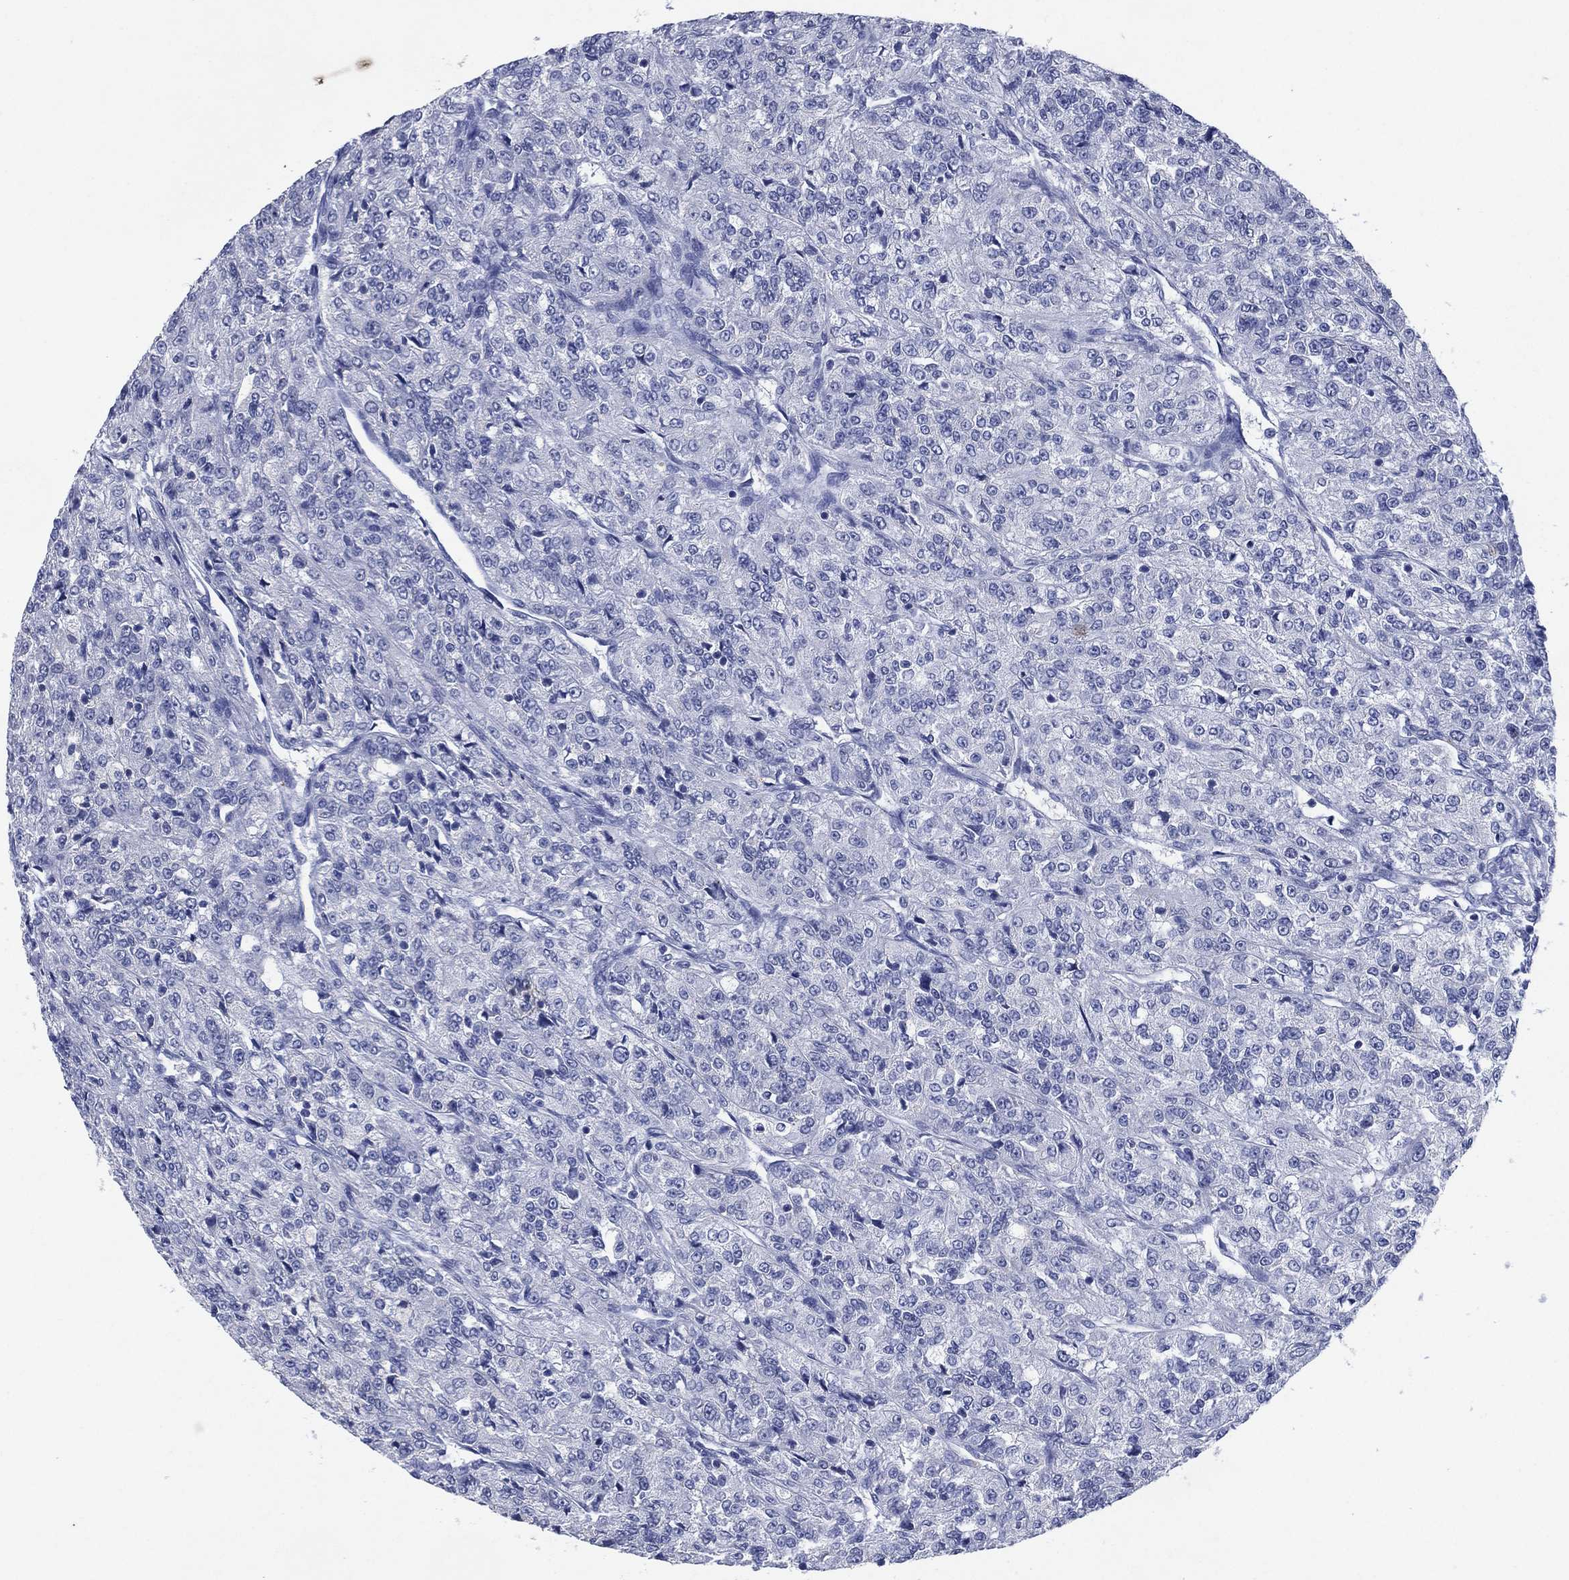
{"staining": {"intensity": "negative", "quantity": "none", "location": "none"}, "tissue": "renal cancer", "cell_type": "Tumor cells", "image_type": "cancer", "snomed": [{"axis": "morphology", "description": "Adenocarcinoma, NOS"}, {"axis": "topography", "description": "Kidney"}], "caption": "Renal adenocarcinoma was stained to show a protein in brown. There is no significant positivity in tumor cells.", "gene": "FSCN2", "patient": {"sex": "female", "age": 63}}